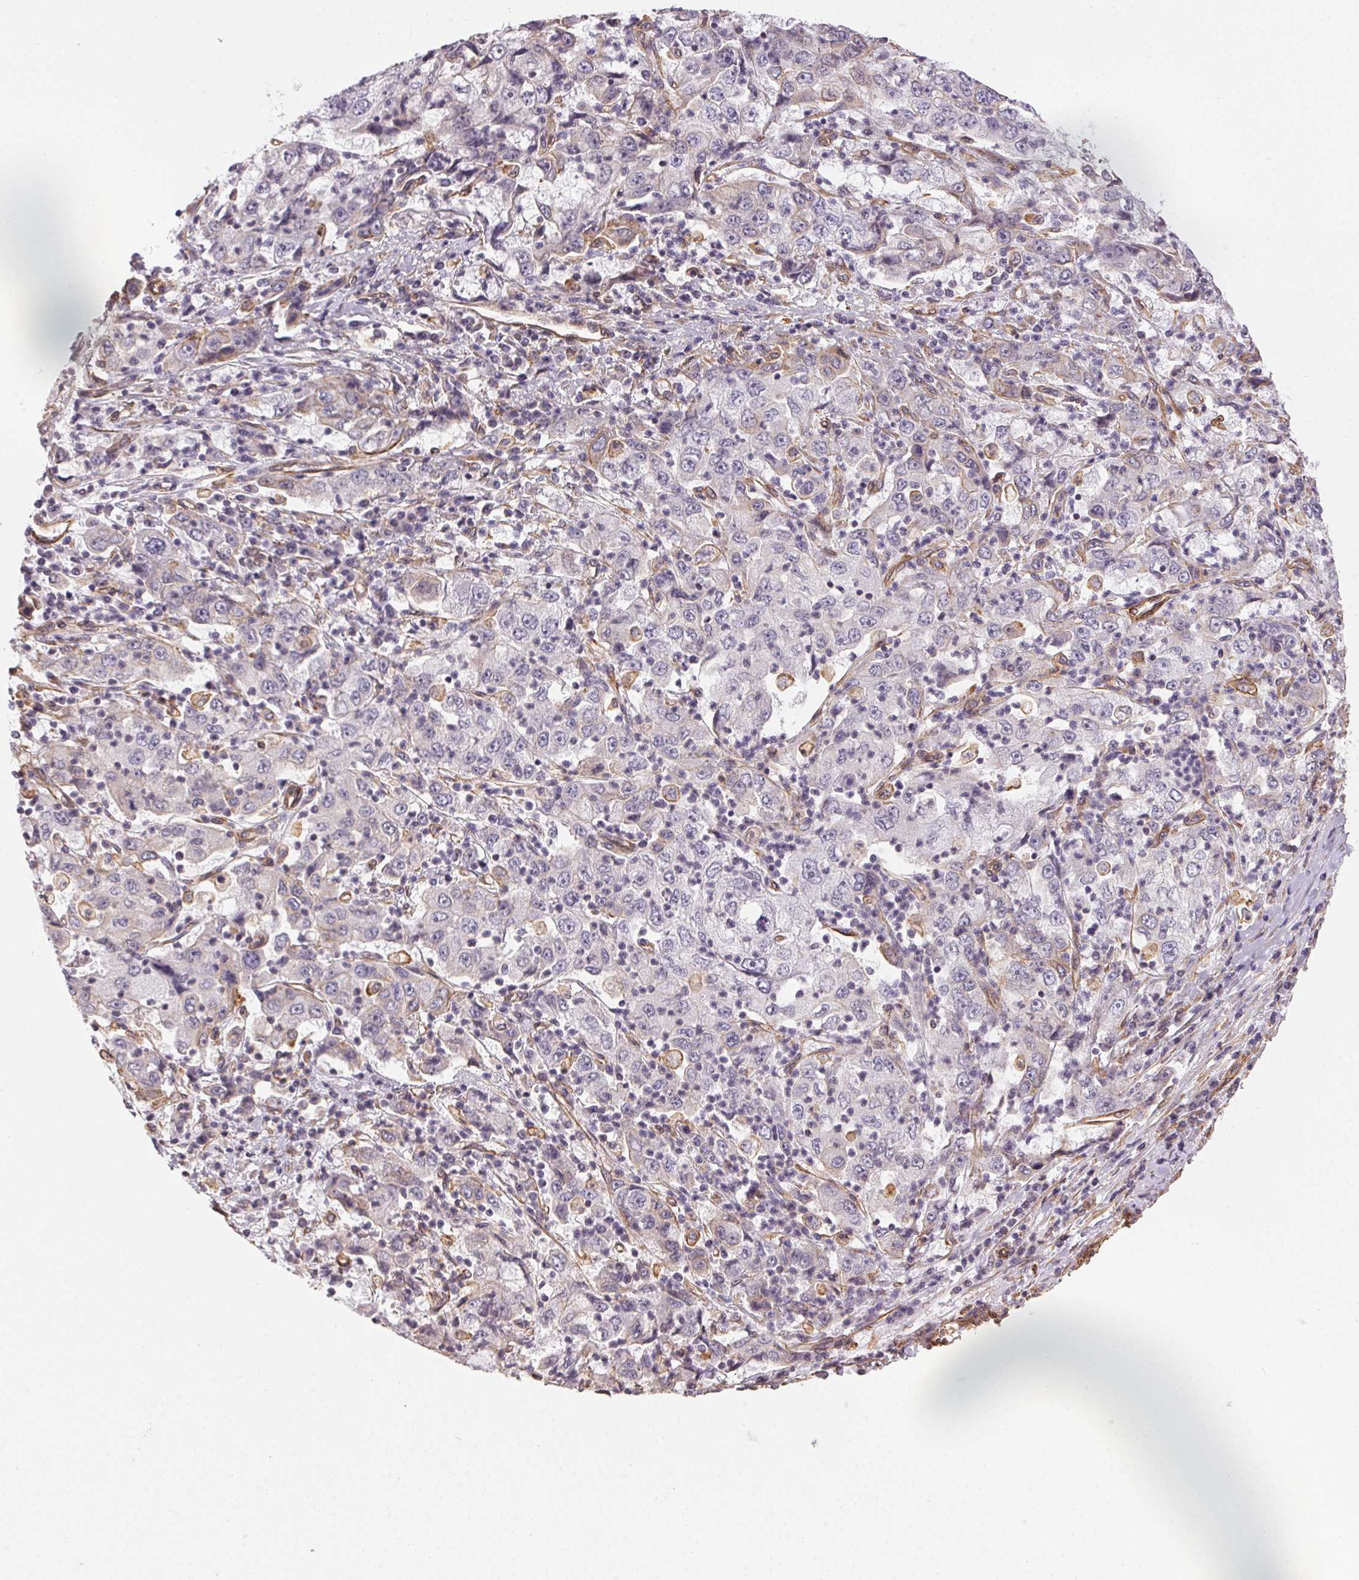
{"staining": {"intensity": "negative", "quantity": "none", "location": "none"}, "tissue": "cervical cancer", "cell_type": "Tumor cells", "image_type": "cancer", "snomed": [{"axis": "morphology", "description": "Squamous cell carcinoma, NOS"}, {"axis": "topography", "description": "Cervix"}], "caption": "This is an immunohistochemistry micrograph of cervical squamous cell carcinoma. There is no expression in tumor cells.", "gene": "PLA2G4F", "patient": {"sex": "female", "age": 36}}